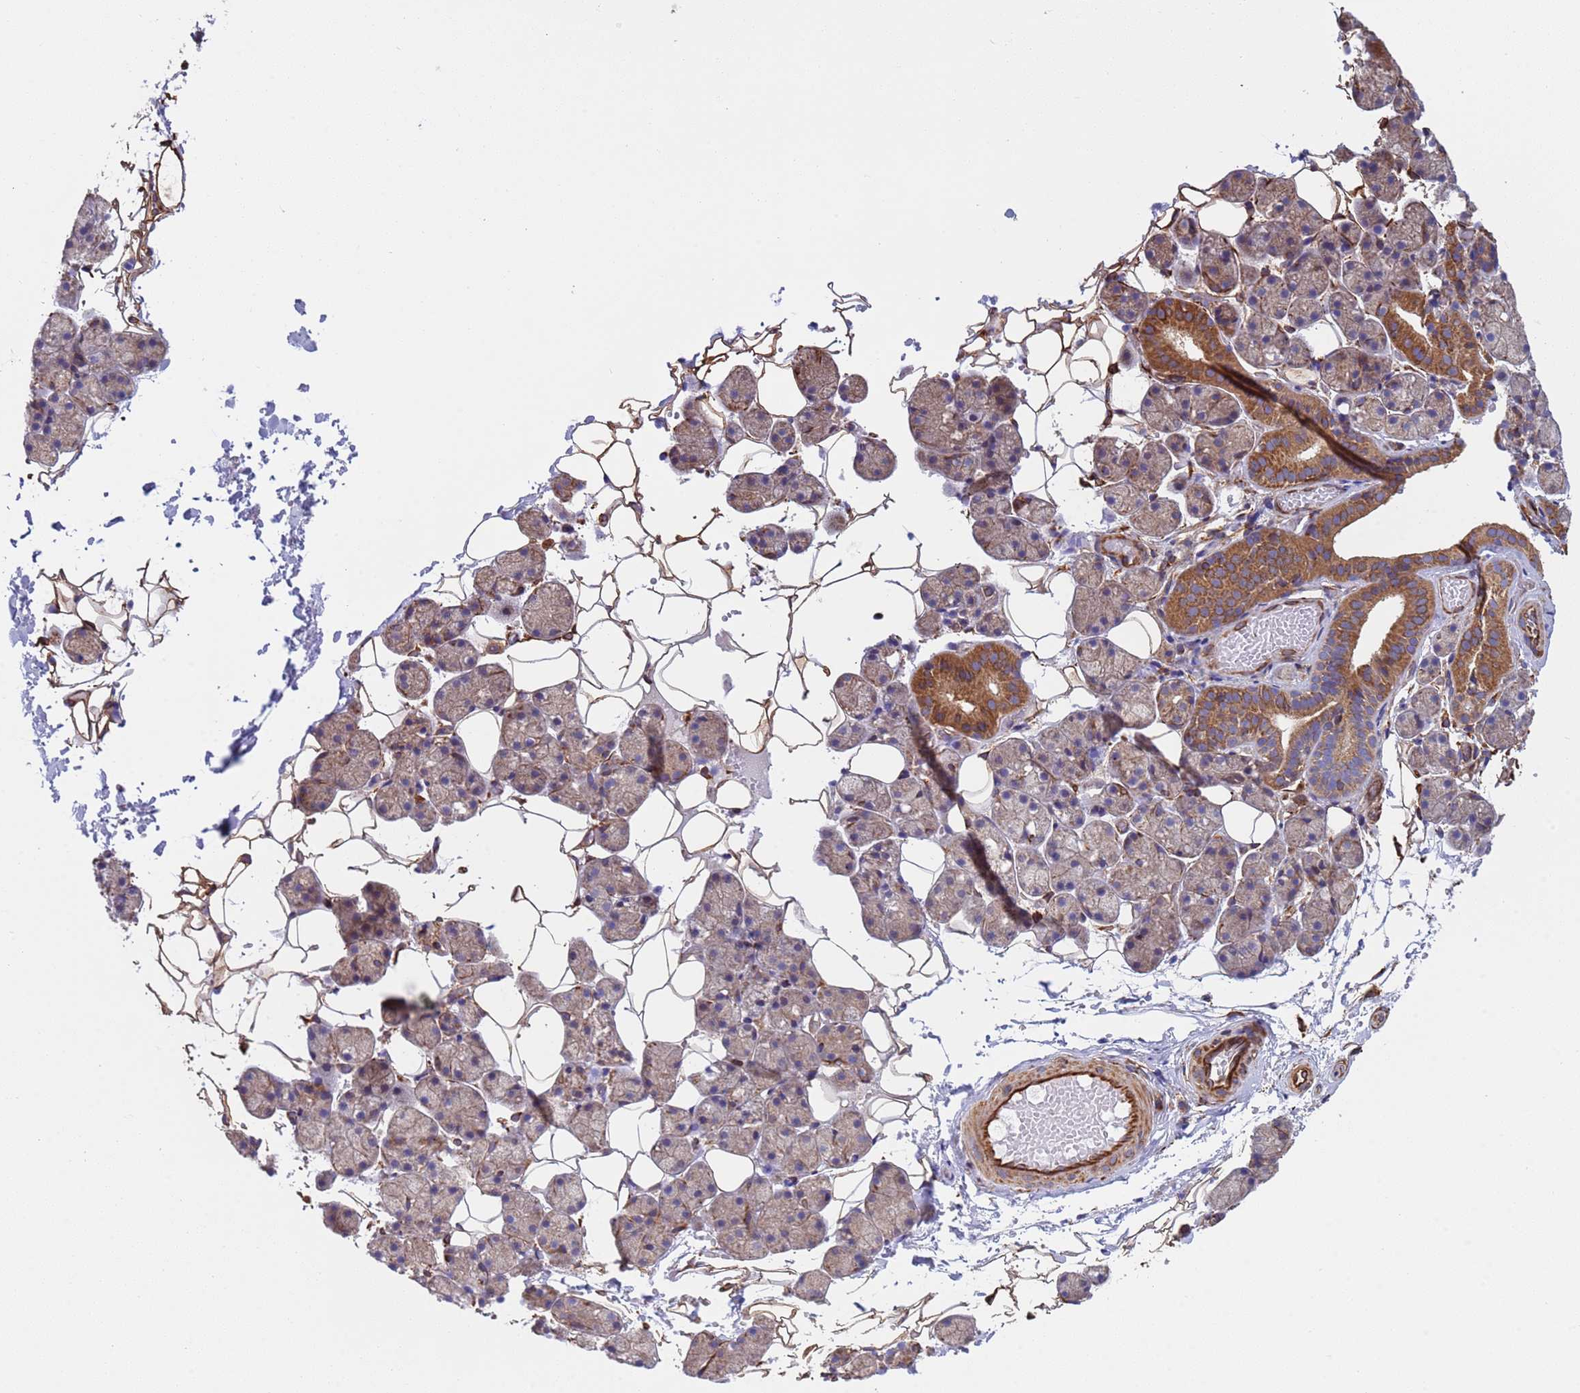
{"staining": {"intensity": "strong", "quantity": "<25%", "location": "cytoplasmic/membranous"}, "tissue": "salivary gland", "cell_type": "Glandular cells", "image_type": "normal", "snomed": [{"axis": "morphology", "description": "Normal tissue, NOS"}, {"axis": "topography", "description": "Salivary gland"}], "caption": "Immunohistochemical staining of normal salivary gland reveals <25% levels of strong cytoplasmic/membranous protein positivity in approximately <25% of glandular cells.", "gene": "NUDT12", "patient": {"sex": "female", "age": 33}}